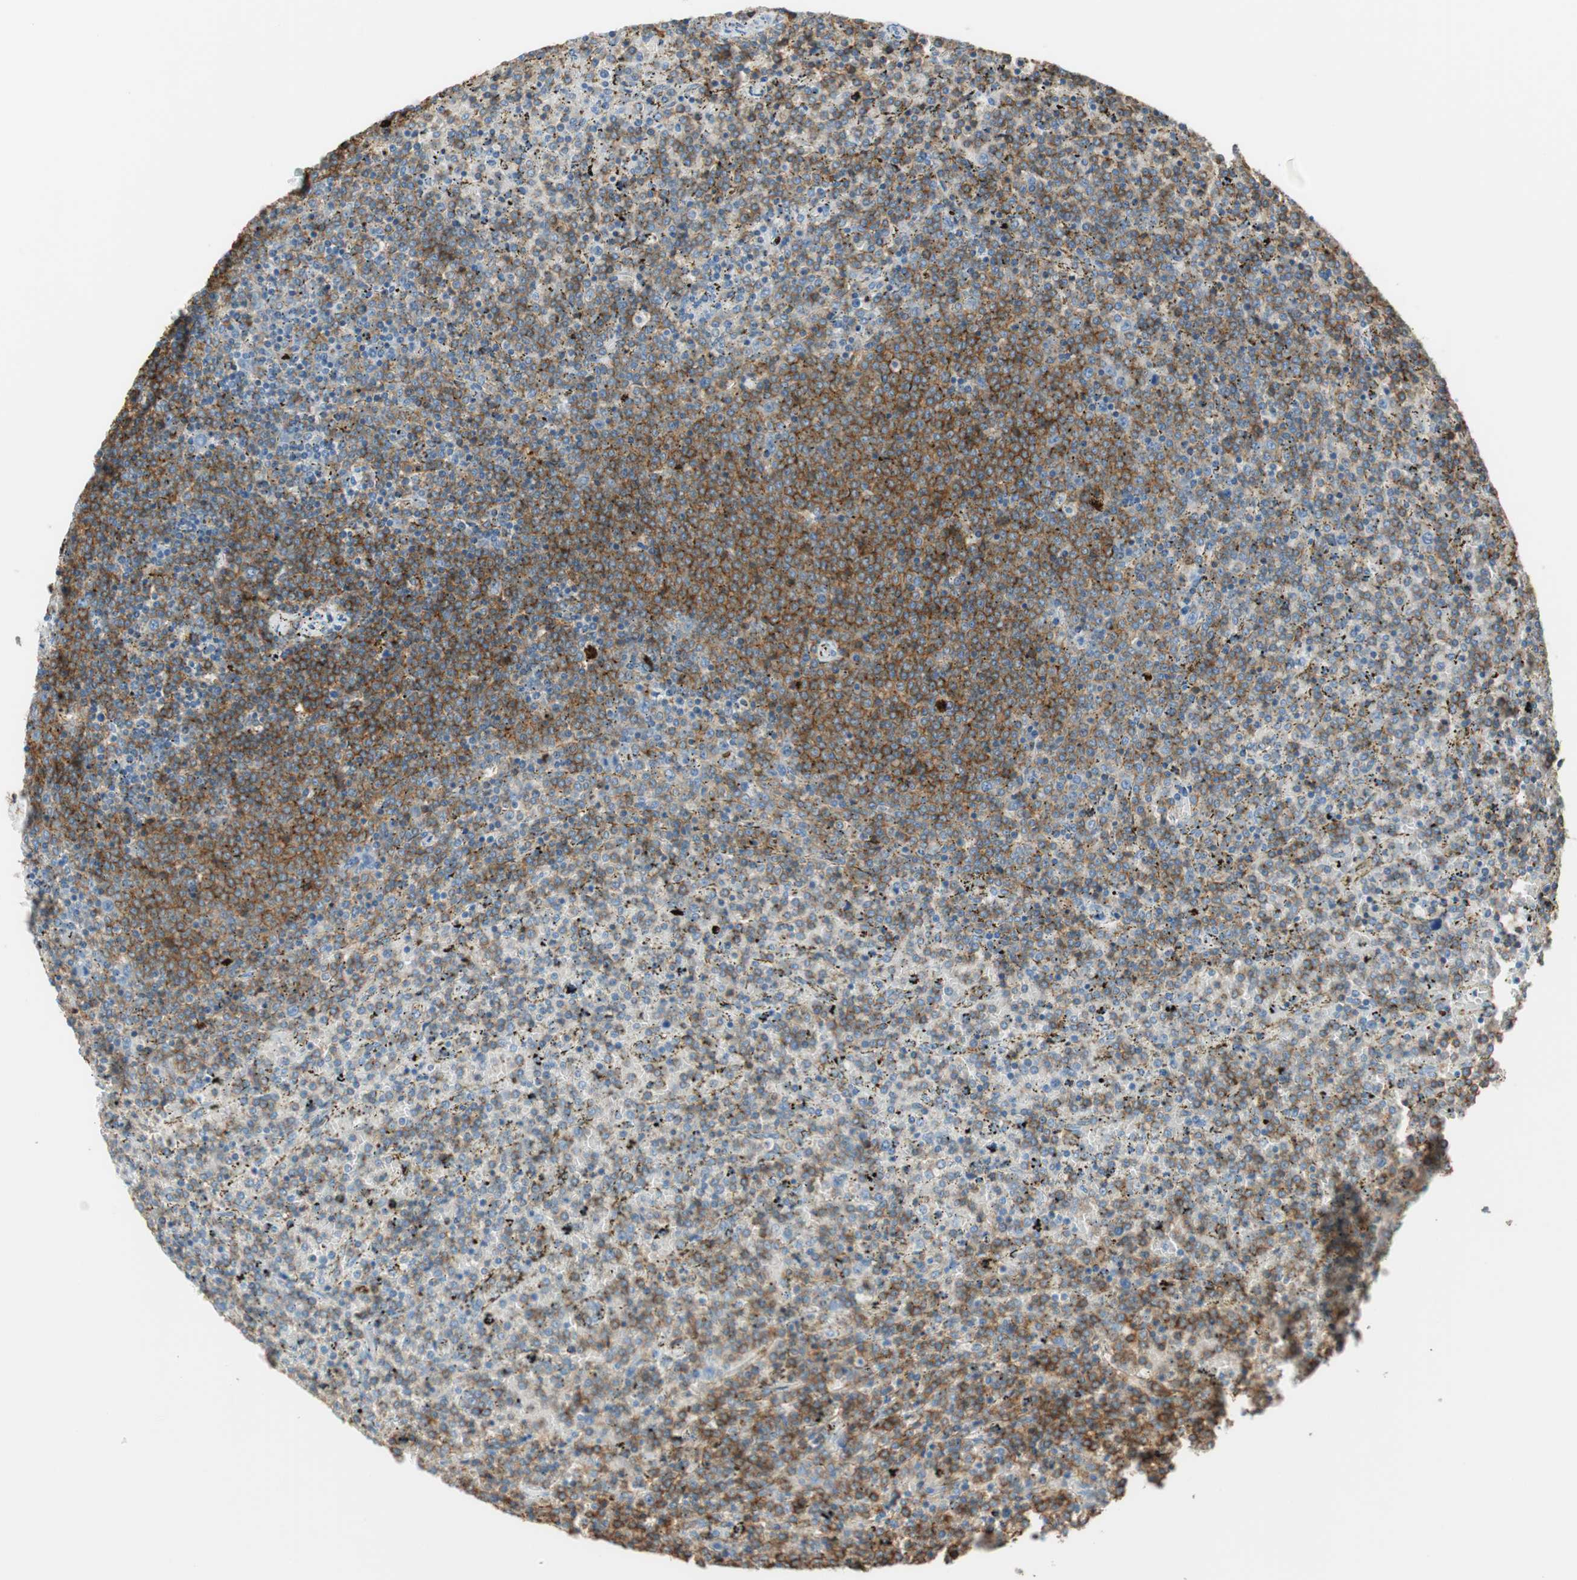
{"staining": {"intensity": "strong", "quantity": "25%-75%", "location": "cytoplasmic/membranous"}, "tissue": "lymphoma", "cell_type": "Tumor cells", "image_type": "cancer", "snomed": [{"axis": "morphology", "description": "Malignant lymphoma, non-Hodgkin's type, Low grade"}, {"axis": "topography", "description": "Spleen"}], "caption": "High-magnification brightfield microscopy of low-grade malignant lymphoma, non-Hodgkin's type stained with DAB (3,3'-diaminobenzidine) (brown) and counterstained with hematoxylin (blue). tumor cells exhibit strong cytoplasmic/membranous positivity is identified in about25%-75% of cells.", "gene": "TNFRSF13C", "patient": {"sex": "female", "age": 77}}